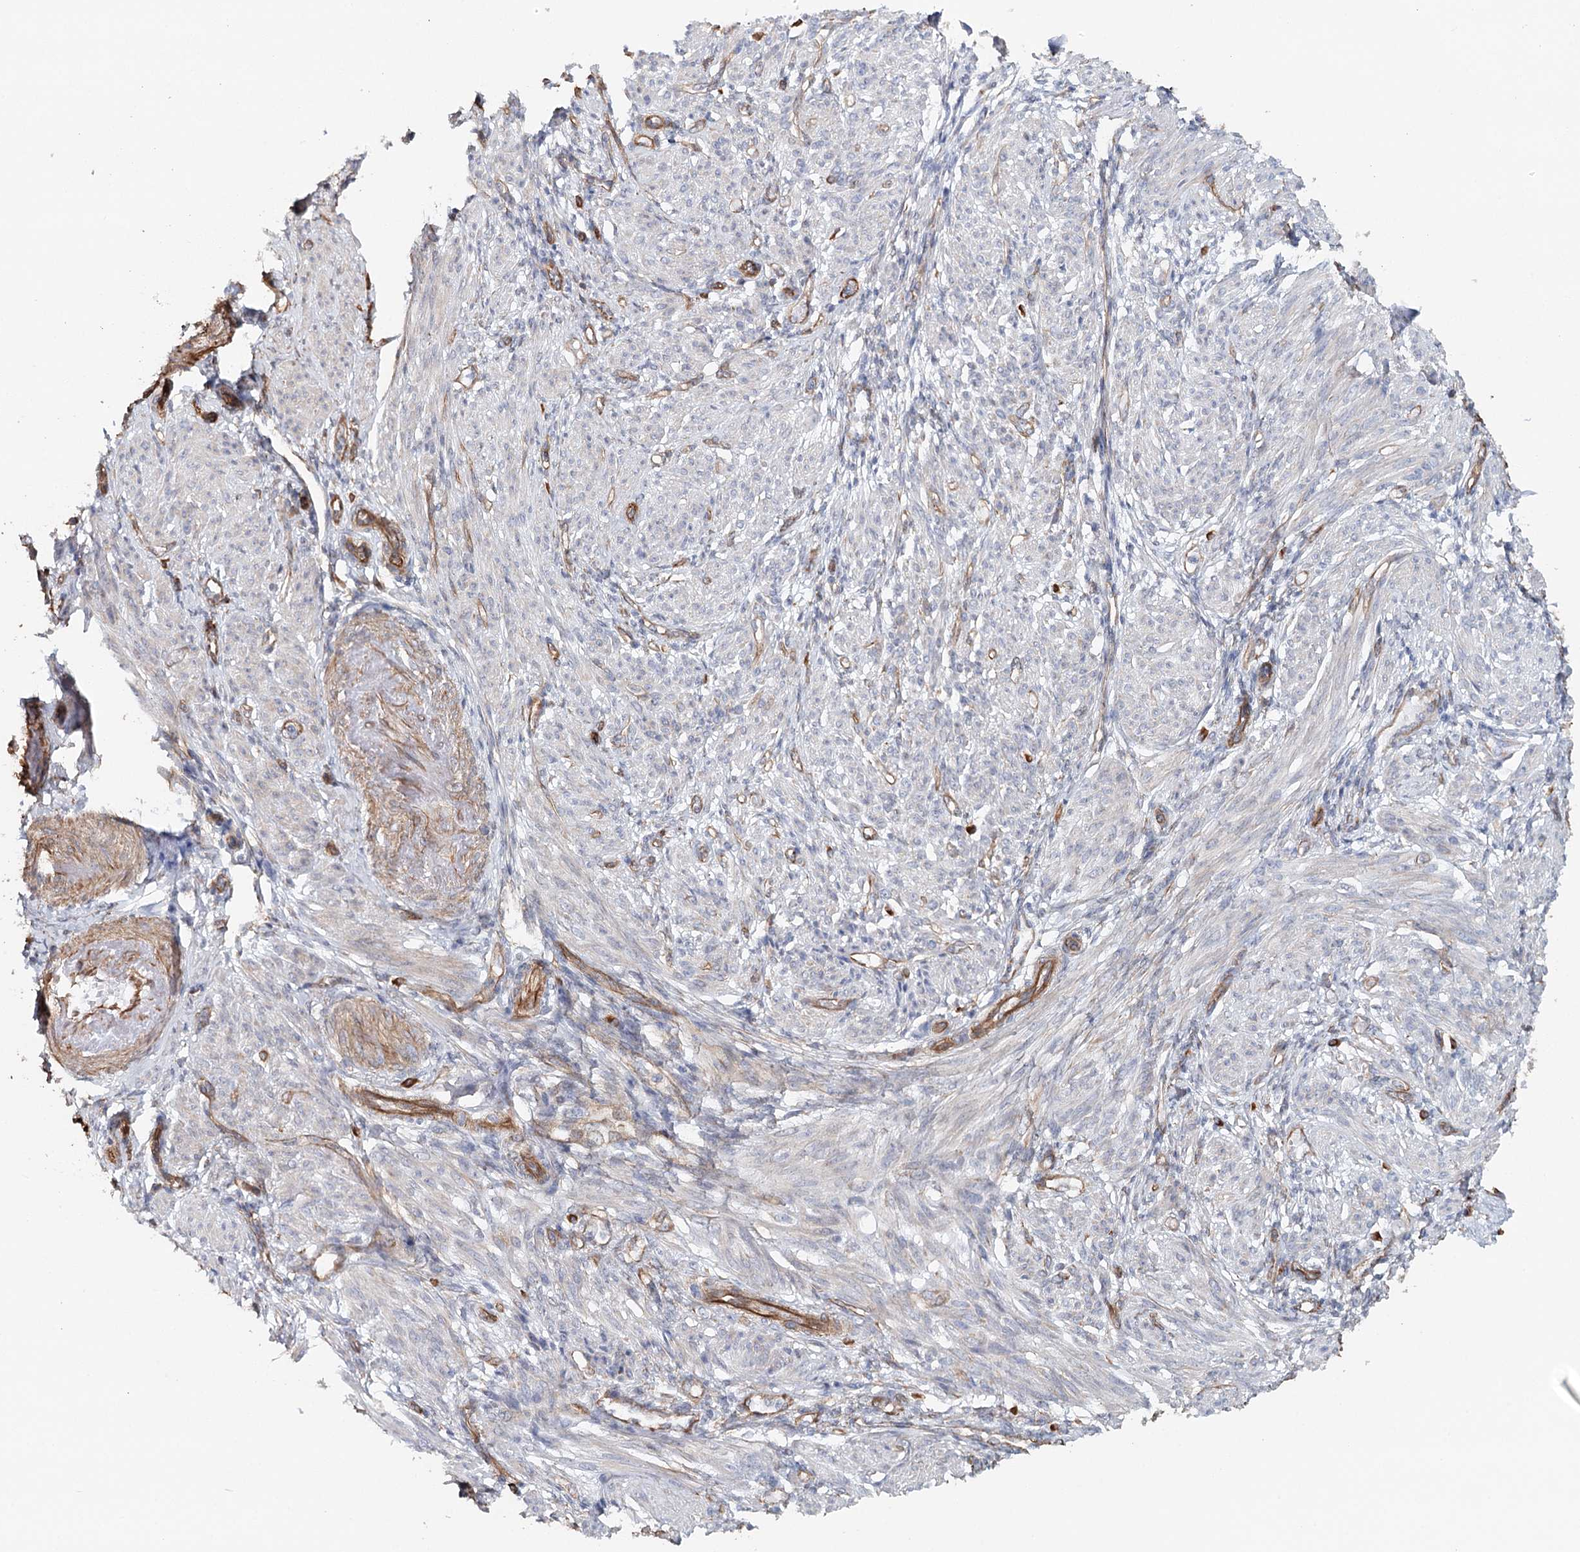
{"staining": {"intensity": "weak", "quantity": "25%-75%", "location": "cytoplasmic/membranous"}, "tissue": "smooth muscle", "cell_type": "Smooth muscle cells", "image_type": "normal", "snomed": [{"axis": "morphology", "description": "Normal tissue, NOS"}, {"axis": "topography", "description": "Smooth muscle"}], "caption": "Protein analysis of benign smooth muscle exhibits weak cytoplasmic/membranous expression in about 25%-75% of smooth muscle cells.", "gene": "SYNPO", "patient": {"sex": "female", "age": 39}}